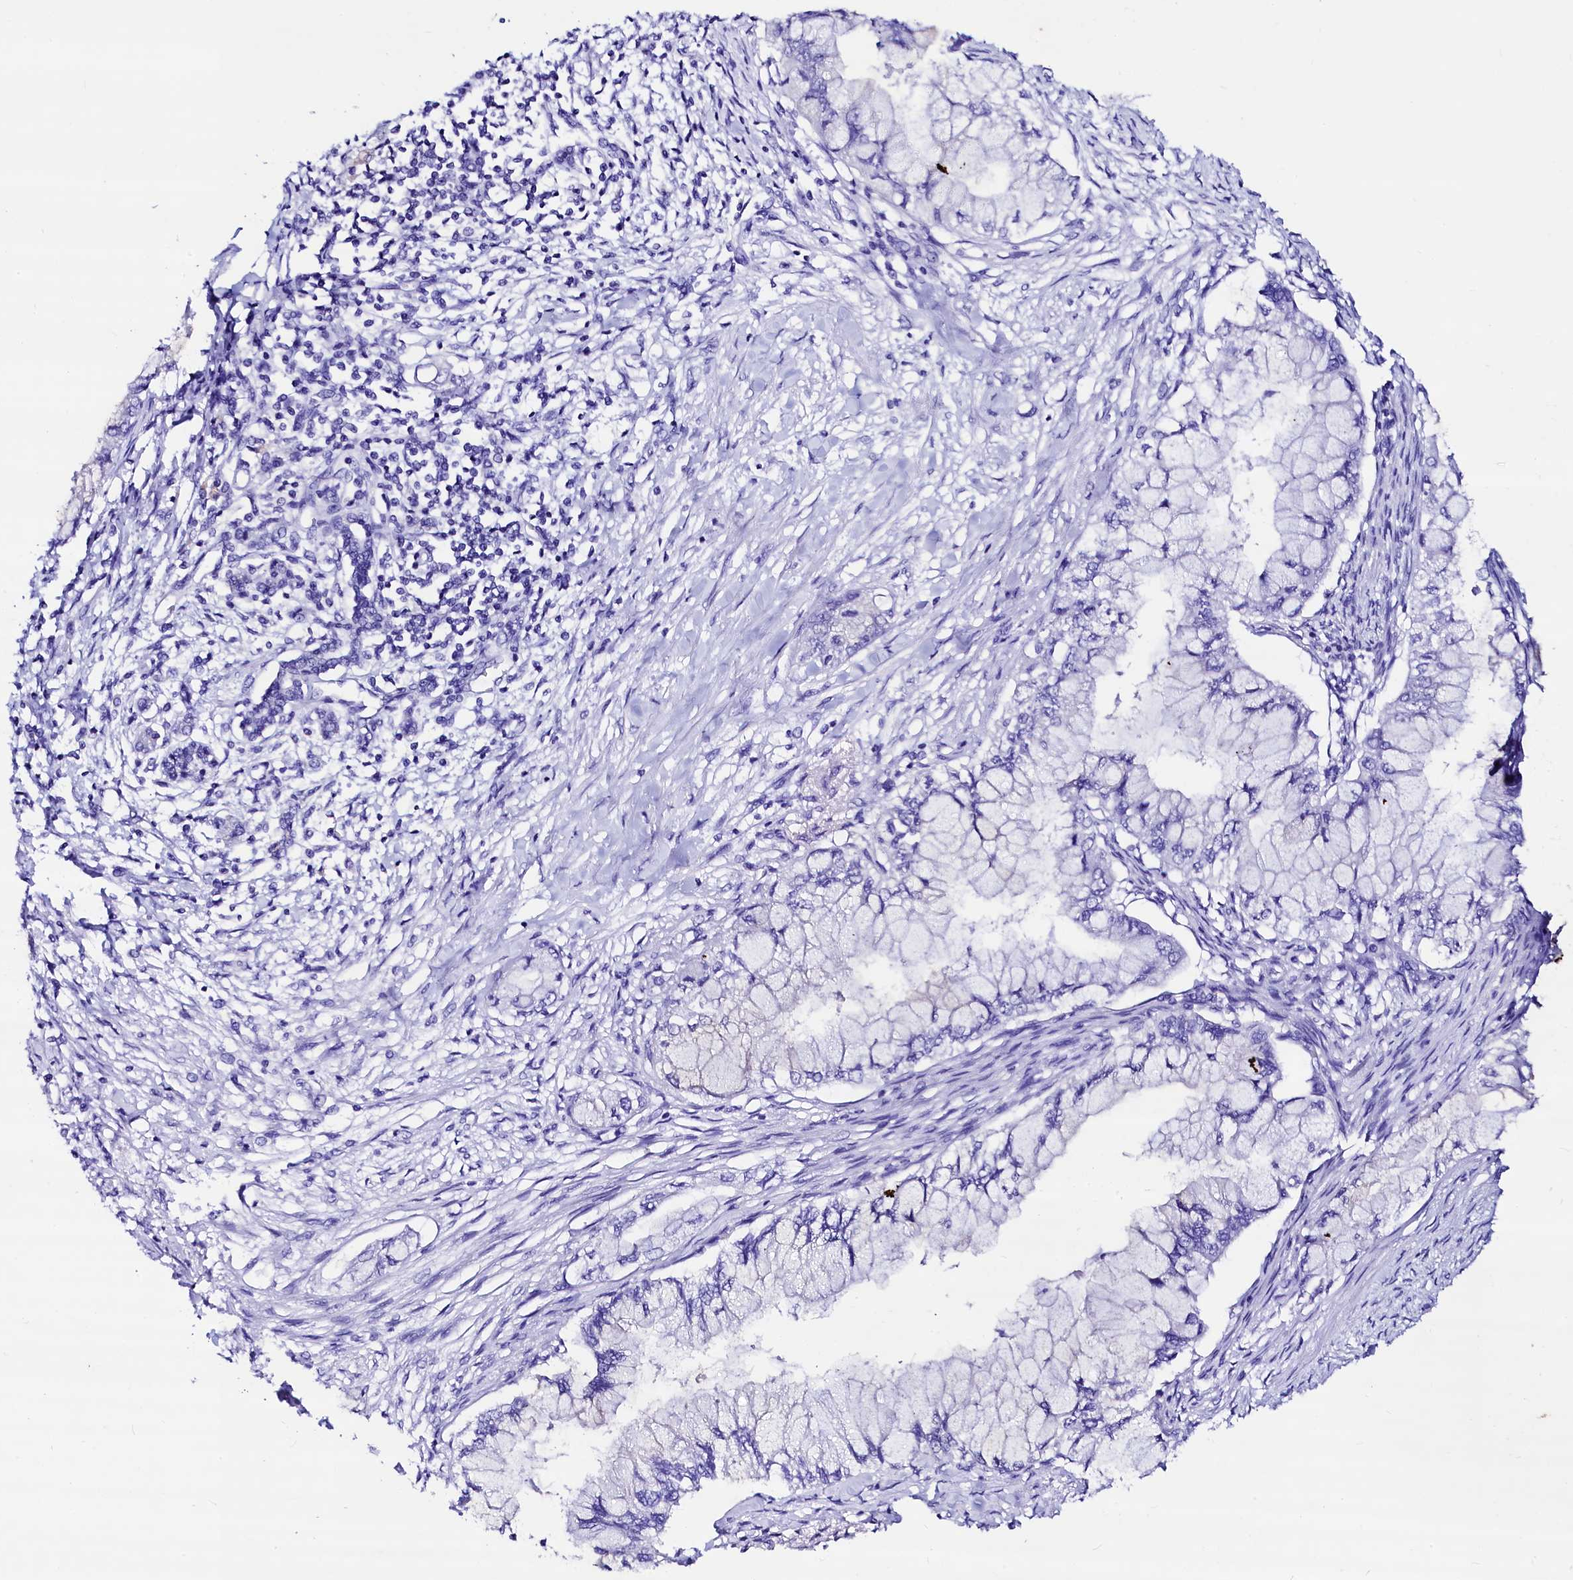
{"staining": {"intensity": "negative", "quantity": "none", "location": "none"}, "tissue": "pancreatic cancer", "cell_type": "Tumor cells", "image_type": "cancer", "snomed": [{"axis": "morphology", "description": "Adenocarcinoma, NOS"}, {"axis": "topography", "description": "Pancreas"}], "caption": "Immunohistochemical staining of pancreatic cancer (adenocarcinoma) reveals no significant expression in tumor cells. Nuclei are stained in blue.", "gene": "RBP3", "patient": {"sex": "male", "age": 48}}